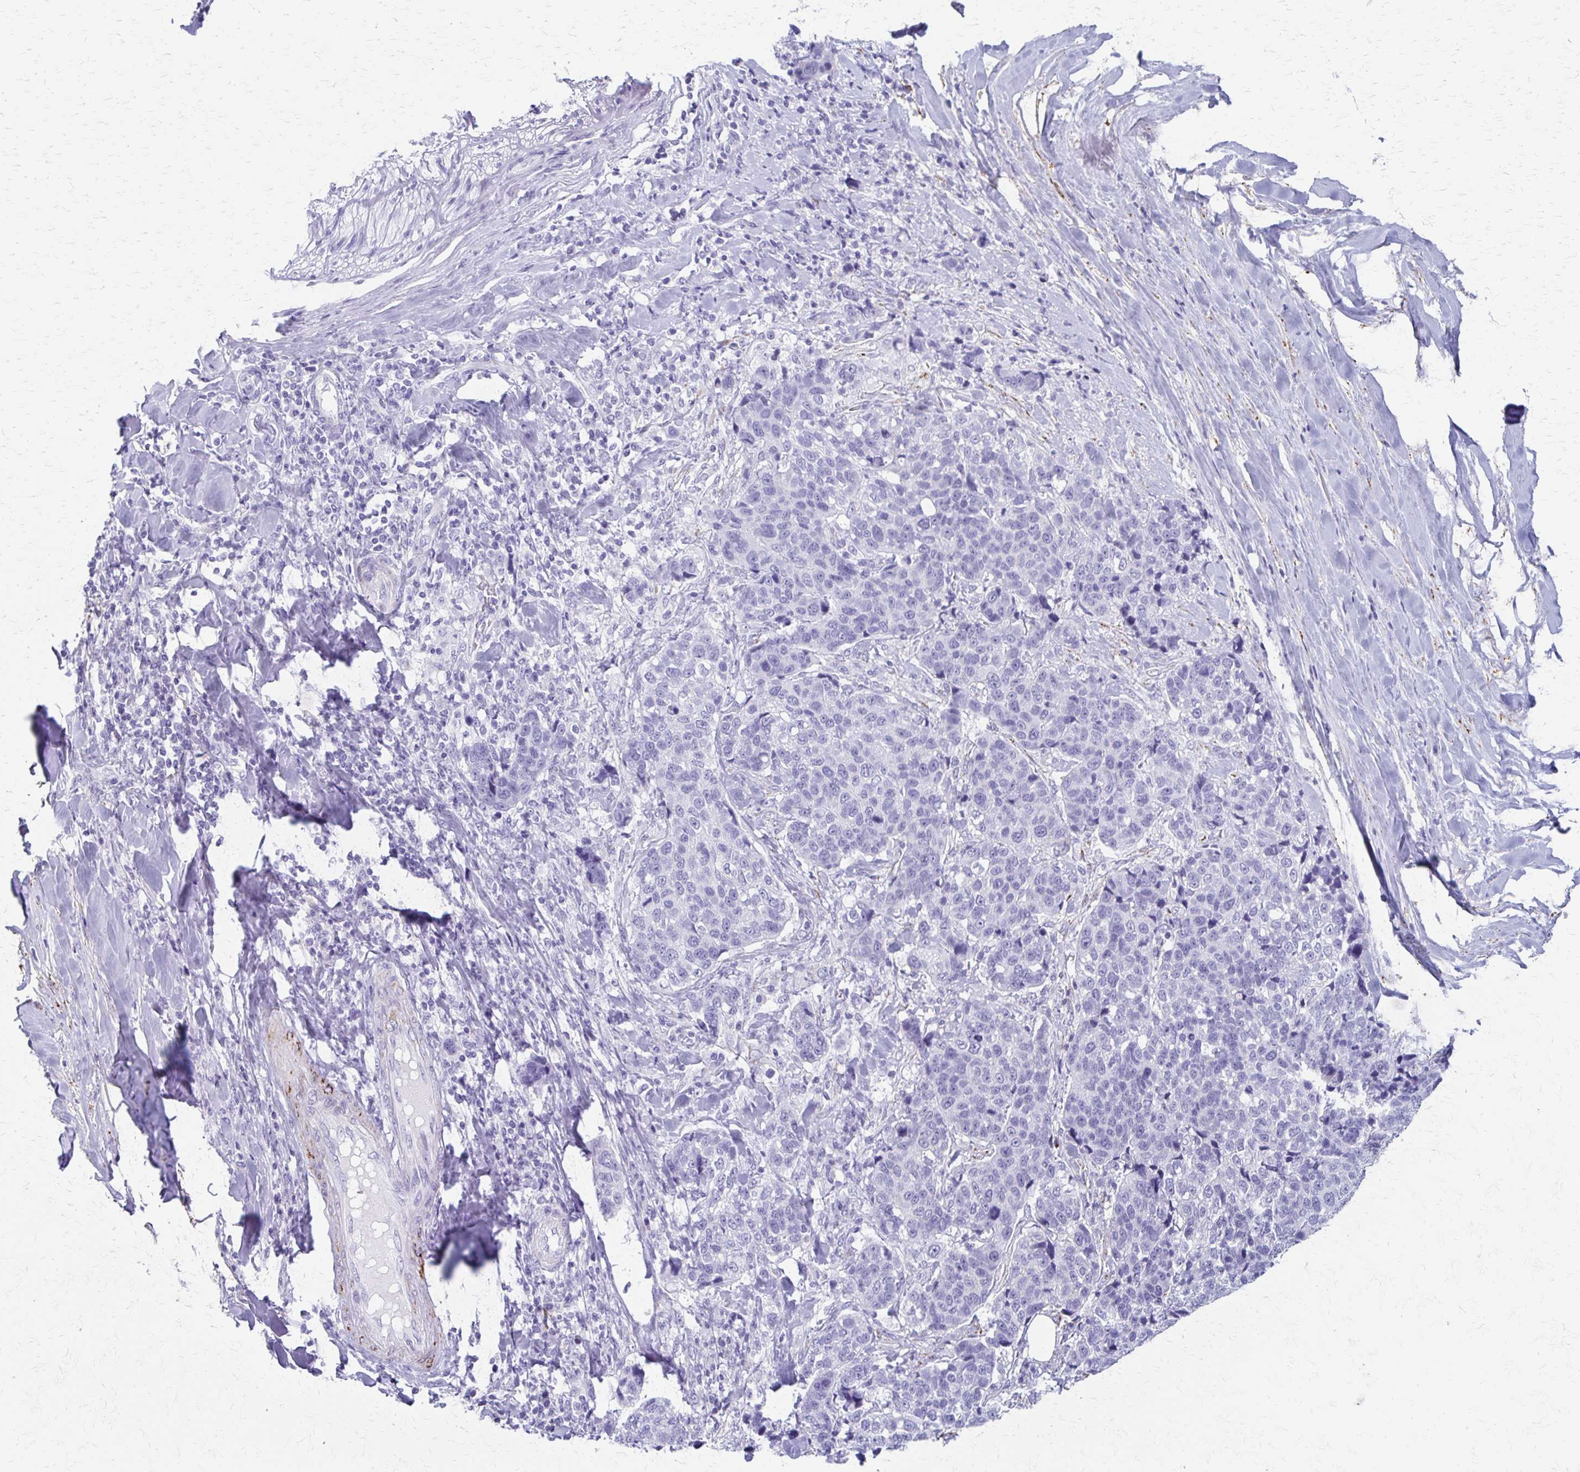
{"staining": {"intensity": "negative", "quantity": "none", "location": "none"}, "tissue": "lung cancer", "cell_type": "Tumor cells", "image_type": "cancer", "snomed": [{"axis": "morphology", "description": "Squamous cell carcinoma, NOS"}, {"axis": "topography", "description": "Lymph node"}, {"axis": "topography", "description": "Lung"}], "caption": "Immunohistochemistry photomicrograph of lung squamous cell carcinoma stained for a protein (brown), which exhibits no expression in tumor cells. (Immunohistochemistry, brightfield microscopy, high magnification).", "gene": "ZSCAN5B", "patient": {"sex": "male", "age": 61}}